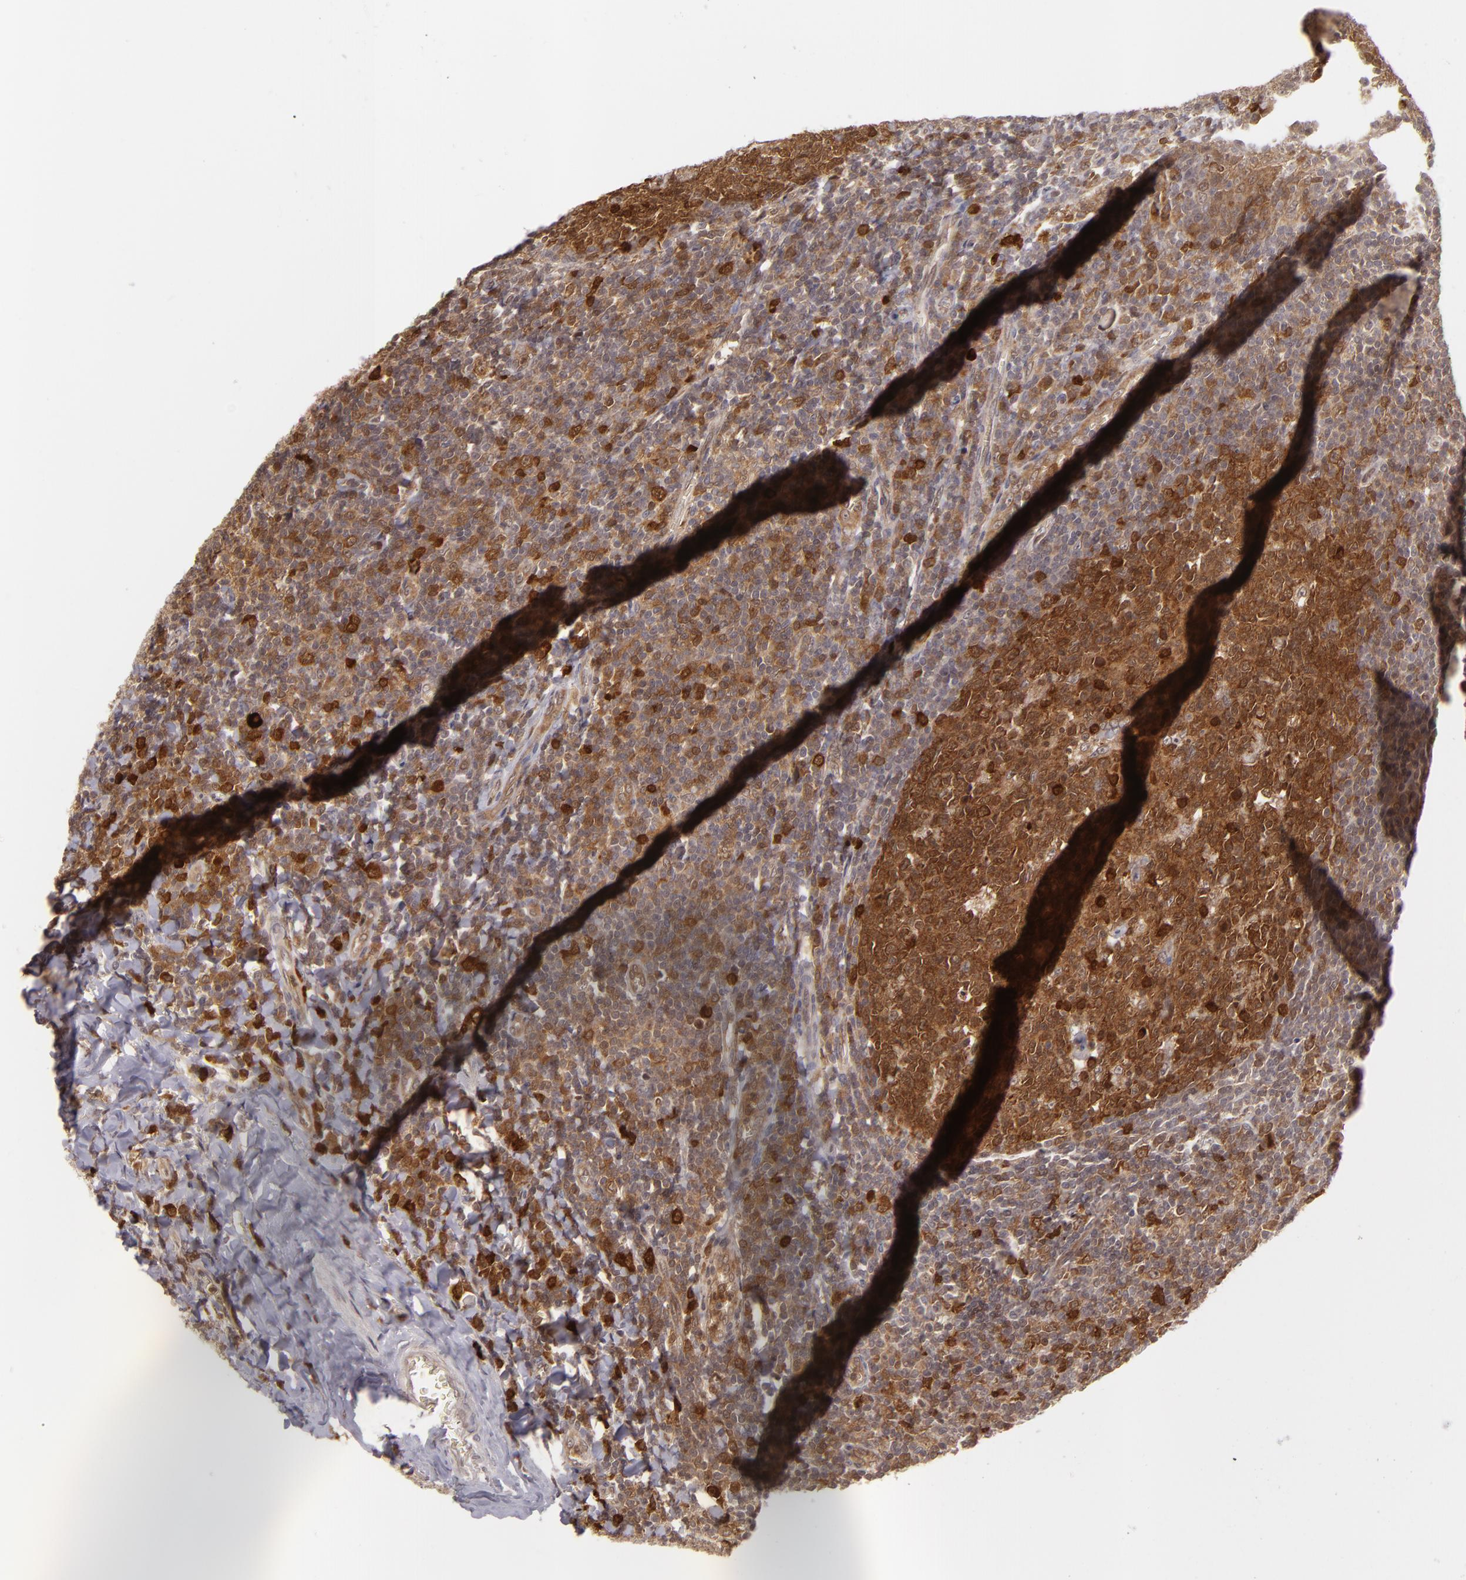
{"staining": {"intensity": "strong", "quantity": ">75%", "location": "cytoplasmic/membranous,nuclear"}, "tissue": "tonsil", "cell_type": "Germinal center cells", "image_type": "normal", "snomed": [{"axis": "morphology", "description": "Normal tissue, NOS"}, {"axis": "topography", "description": "Tonsil"}], "caption": "Approximately >75% of germinal center cells in benign tonsil exhibit strong cytoplasmic/membranous,nuclear protein expression as visualized by brown immunohistochemical staining.", "gene": "ZBTB33", "patient": {"sex": "male", "age": 31}}